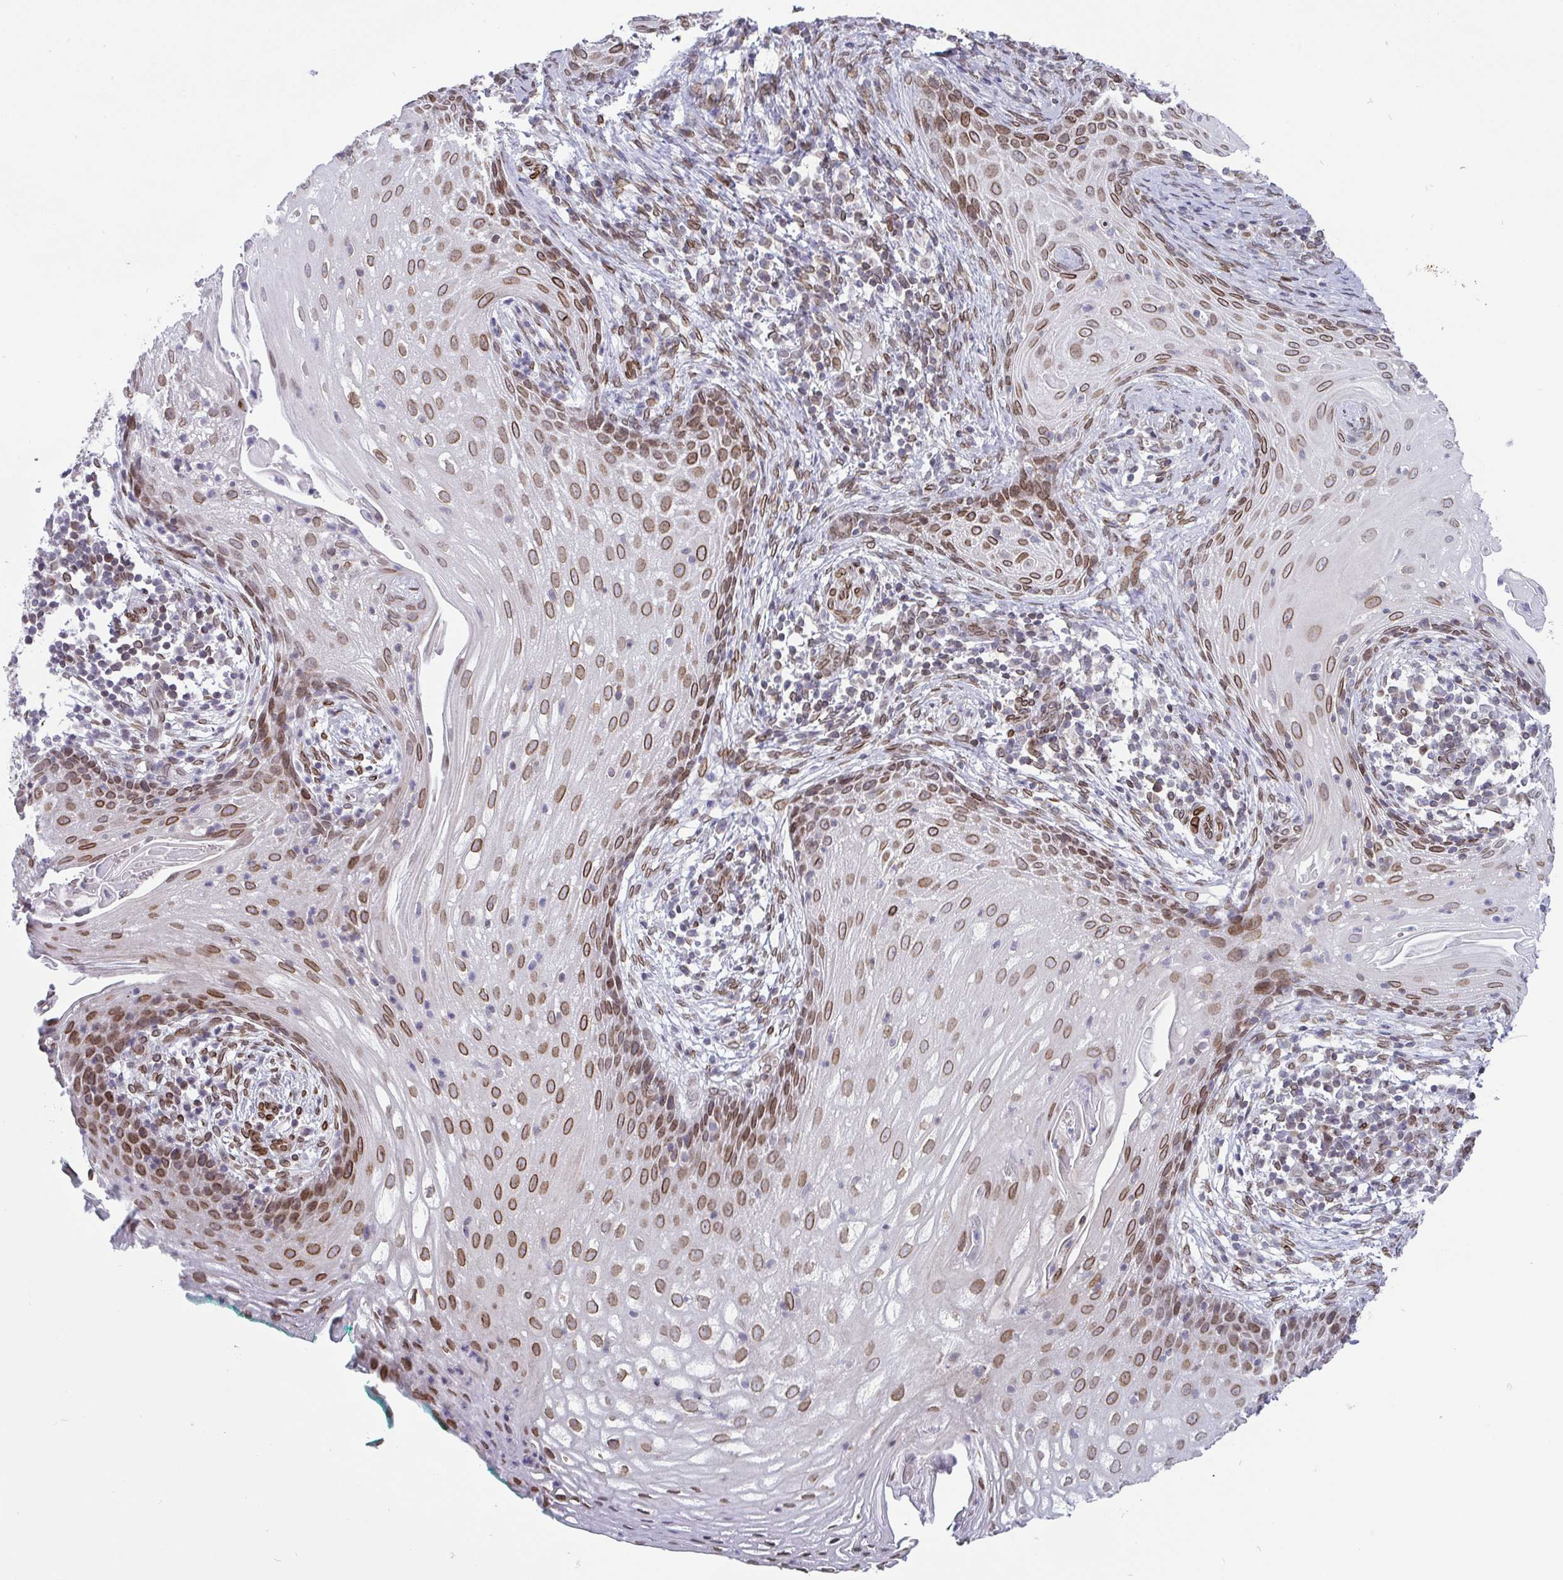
{"staining": {"intensity": "moderate", "quantity": ">75%", "location": "cytoplasmic/membranous,nuclear"}, "tissue": "cervical cancer", "cell_type": "Tumor cells", "image_type": "cancer", "snomed": [{"axis": "morphology", "description": "Squamous cell carcinoma, NOS"}, {"axis": "topography", "description": "Cervix"}], "caption": "The micrograph displays staining of cervical cancer, revealing moderate cytoplasmic/membranous and nuclear protein positivity (brown color) within tumor cells.", "gene": "EMD", "patient": {"sex": "female", "age": 30}}